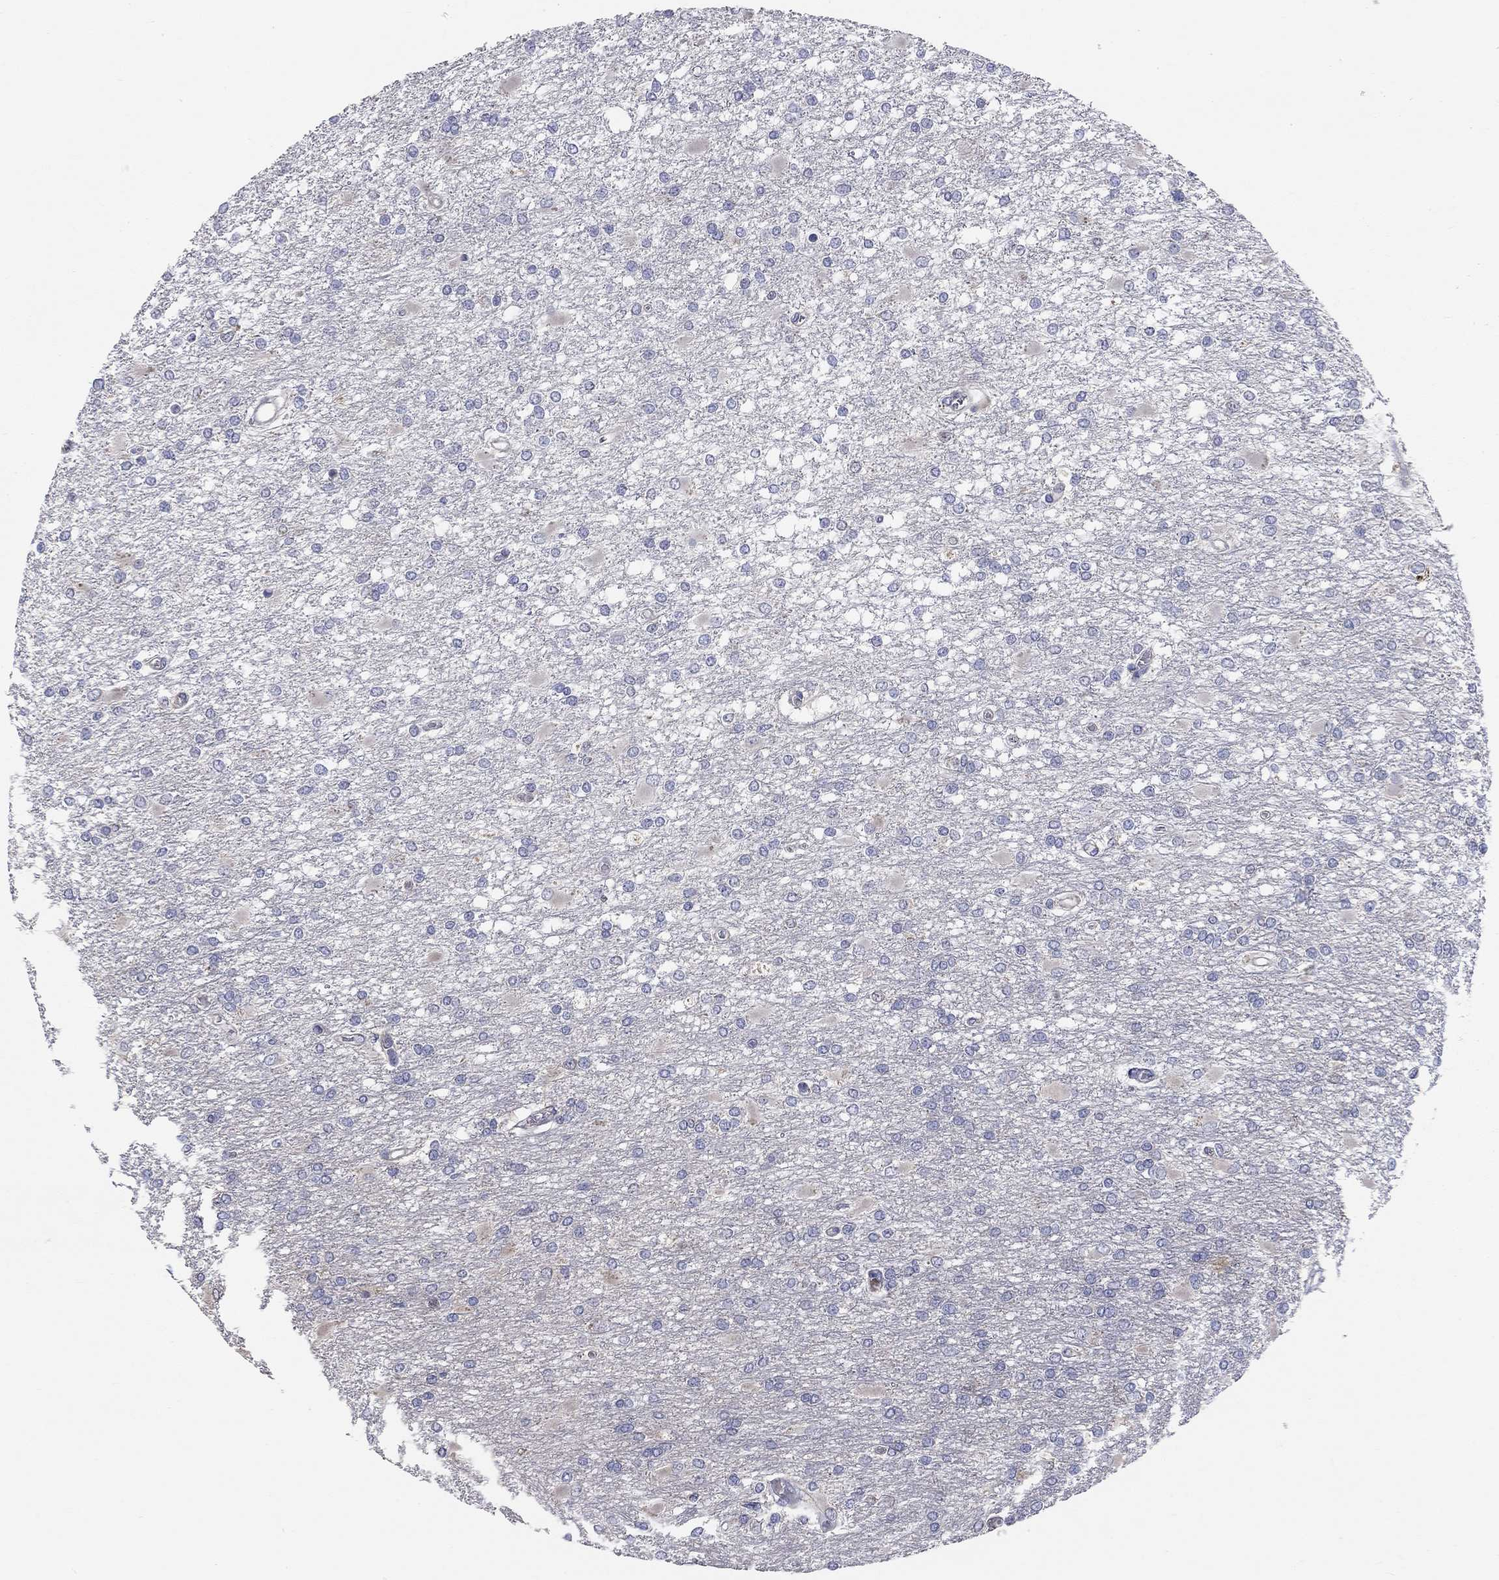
{"staining": {"intensity": "negative", "quantity": "none", "location": "none"}, "tissue": "glioma", "cell_type": "Tumor cells", "image_type": "cancer", "snomed": [{"axis": "morphology", "description": "Glioma, malignant, High grade"}, {"axis": "topography", "description": "Cerebral cortex"}], "caption": "There is no significant staining in tumor cells of glioma.", "gene": "CFAP161", "patient": {"sex": "male", "age": 79}}